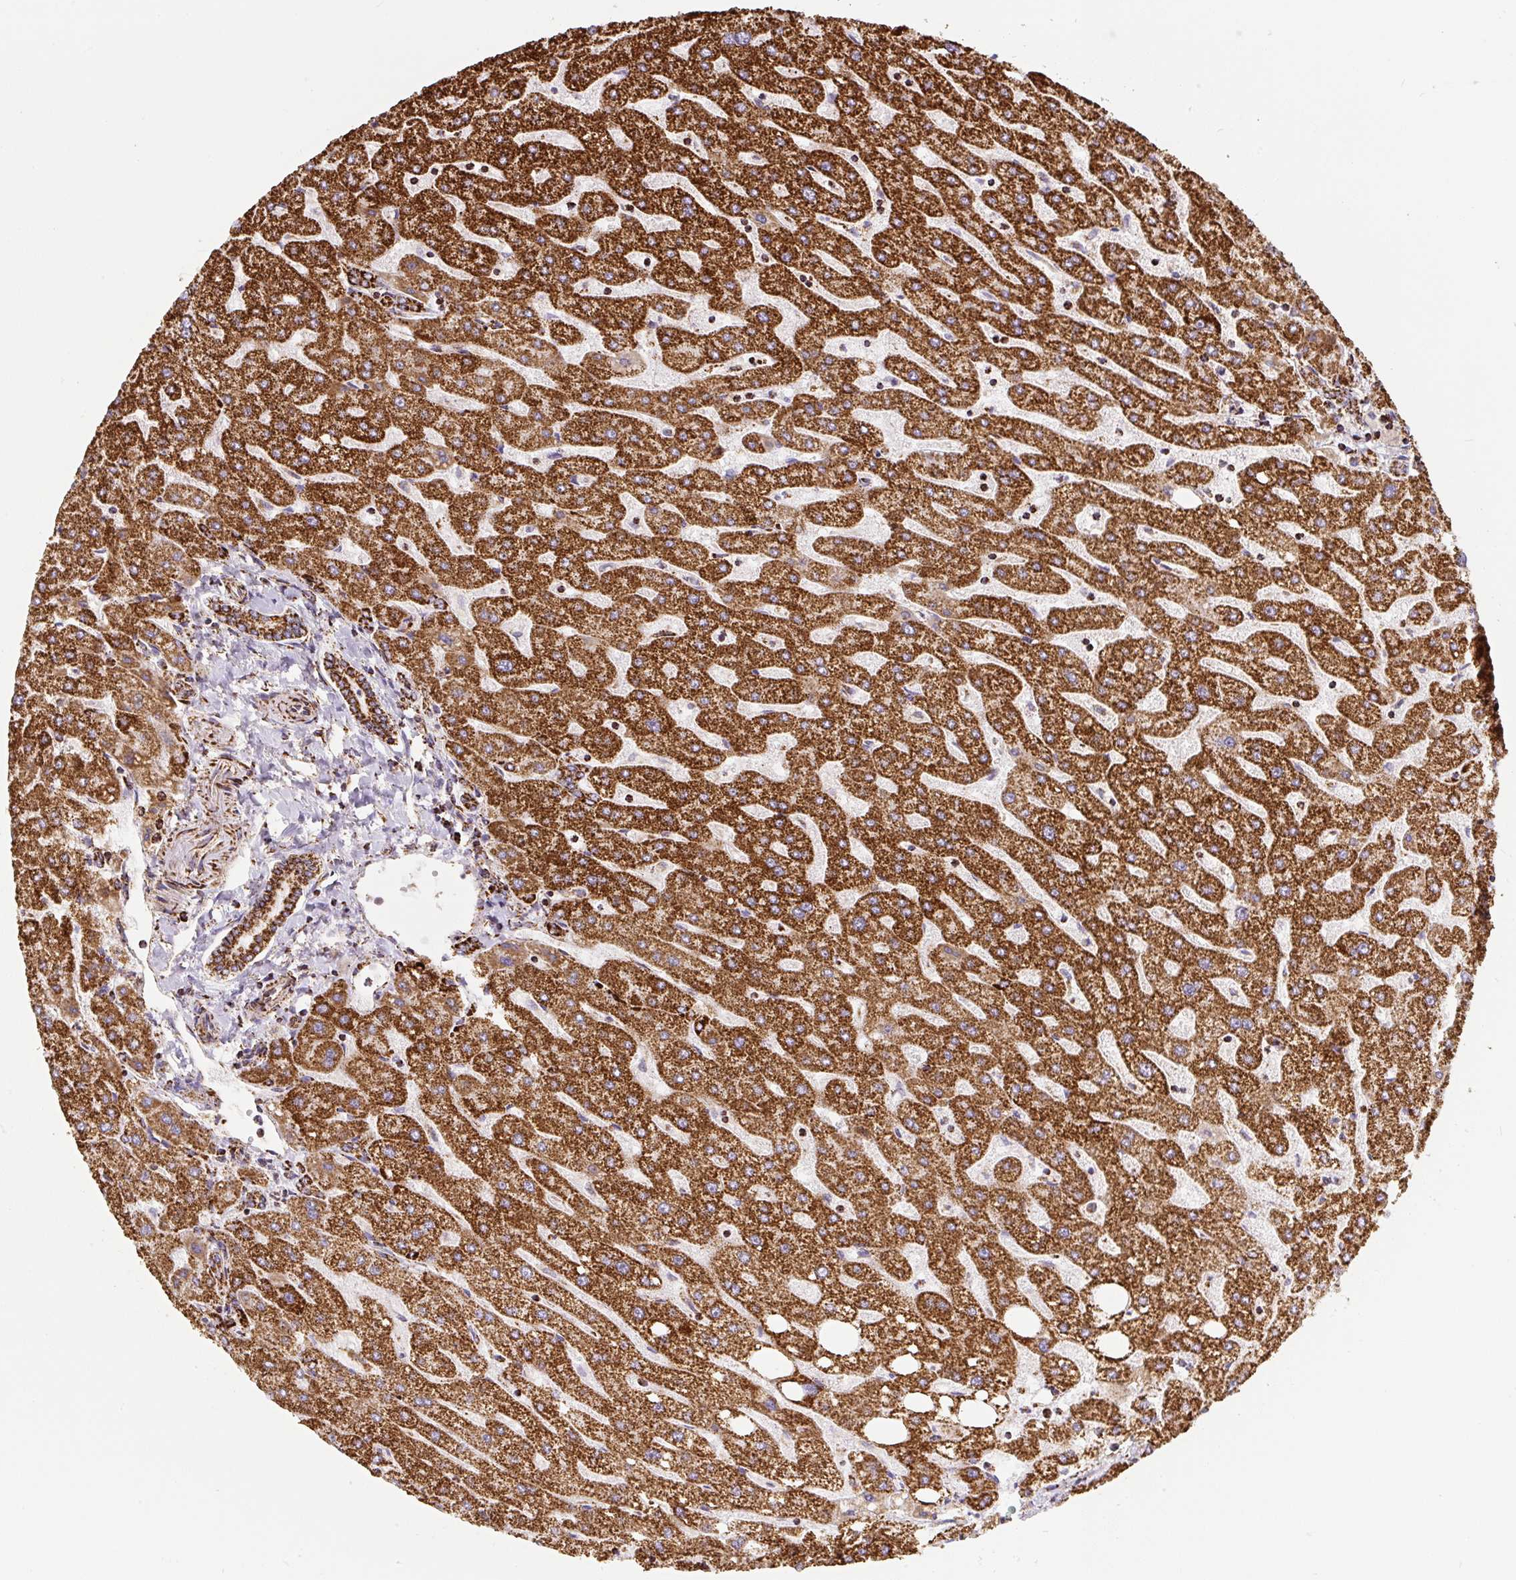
{"staining": {"intensity": "strong", "quantity": ">75%", "location": "cytoplasmic/membranous"}, "tissue": "liver", "cell_type": "Cholangiocytes", "image_type": "normal", "snomed": [{"axis": "morphology", "description": "Normal tissue, NOS"}, {"axis": "topography", "description": "Liver"}], "caption": "About >75% of cholangiocytes in benign liver display strong cytoplasmic/membranous protein staining as visualized by brown immunohistochemical staining.", "gene": "ATP5F1A", "patient": {"sex": "male", "age": 67}}